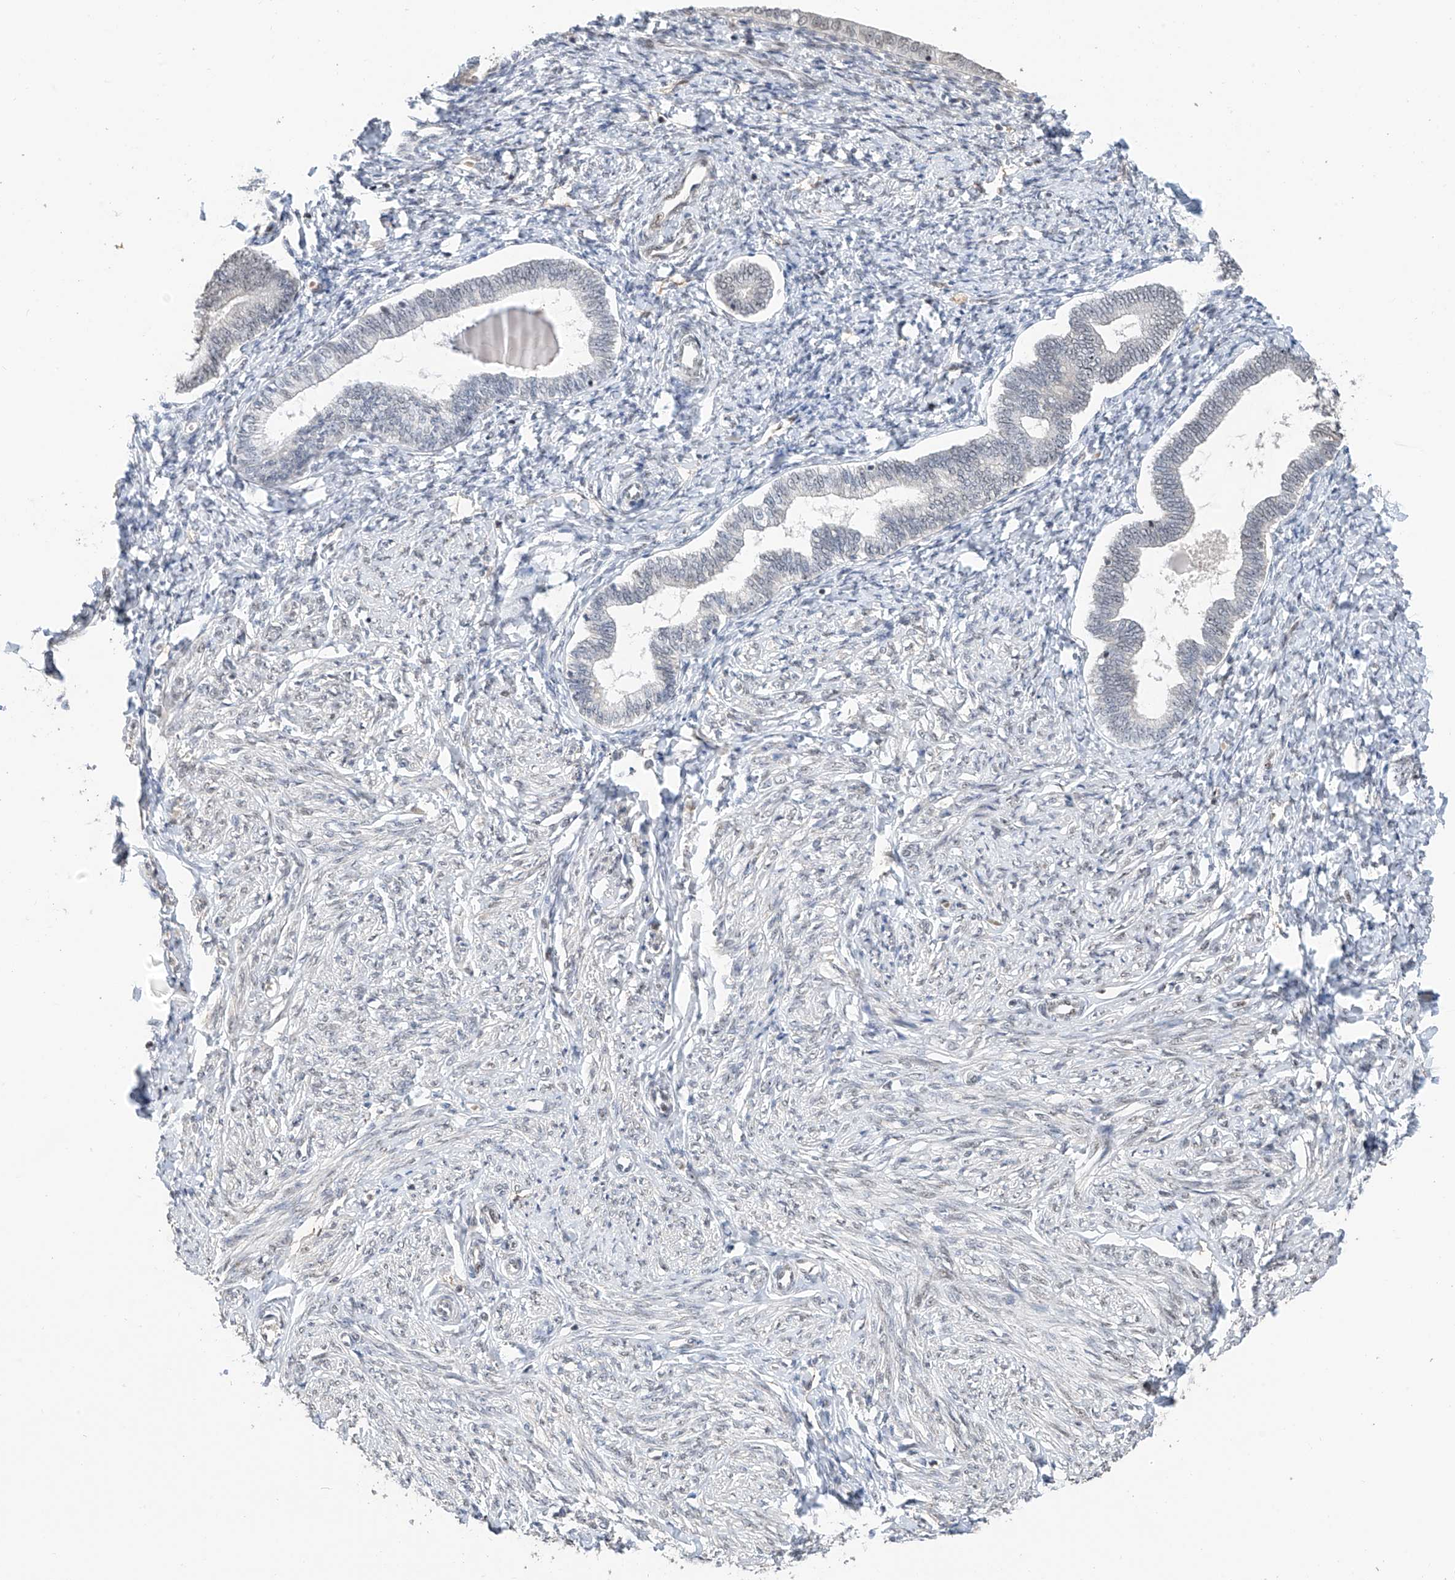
{"staining": {"intensity": "negative", "quantity": "none", "location": "none"}, "tissue": "endometrium", "cell_type": "Cells in endometrial stroma", "image_type": "normal", "snomed": [{"axis": "morphology", "description": "Normal tissue, NOS"}, {"axis": "topography", "description": "Endometrium"}], "caption": "The IHC image has no significant positivity in cells in endometrial stroma of endometrium. The staining was performed using DAB to visualize the protein expression in brown, while the nuclei were stained in blue with hematoxylin (Magnification: 20x).", "gene": "C1orf131", "patient": {"sex": "female", "age": 72}}